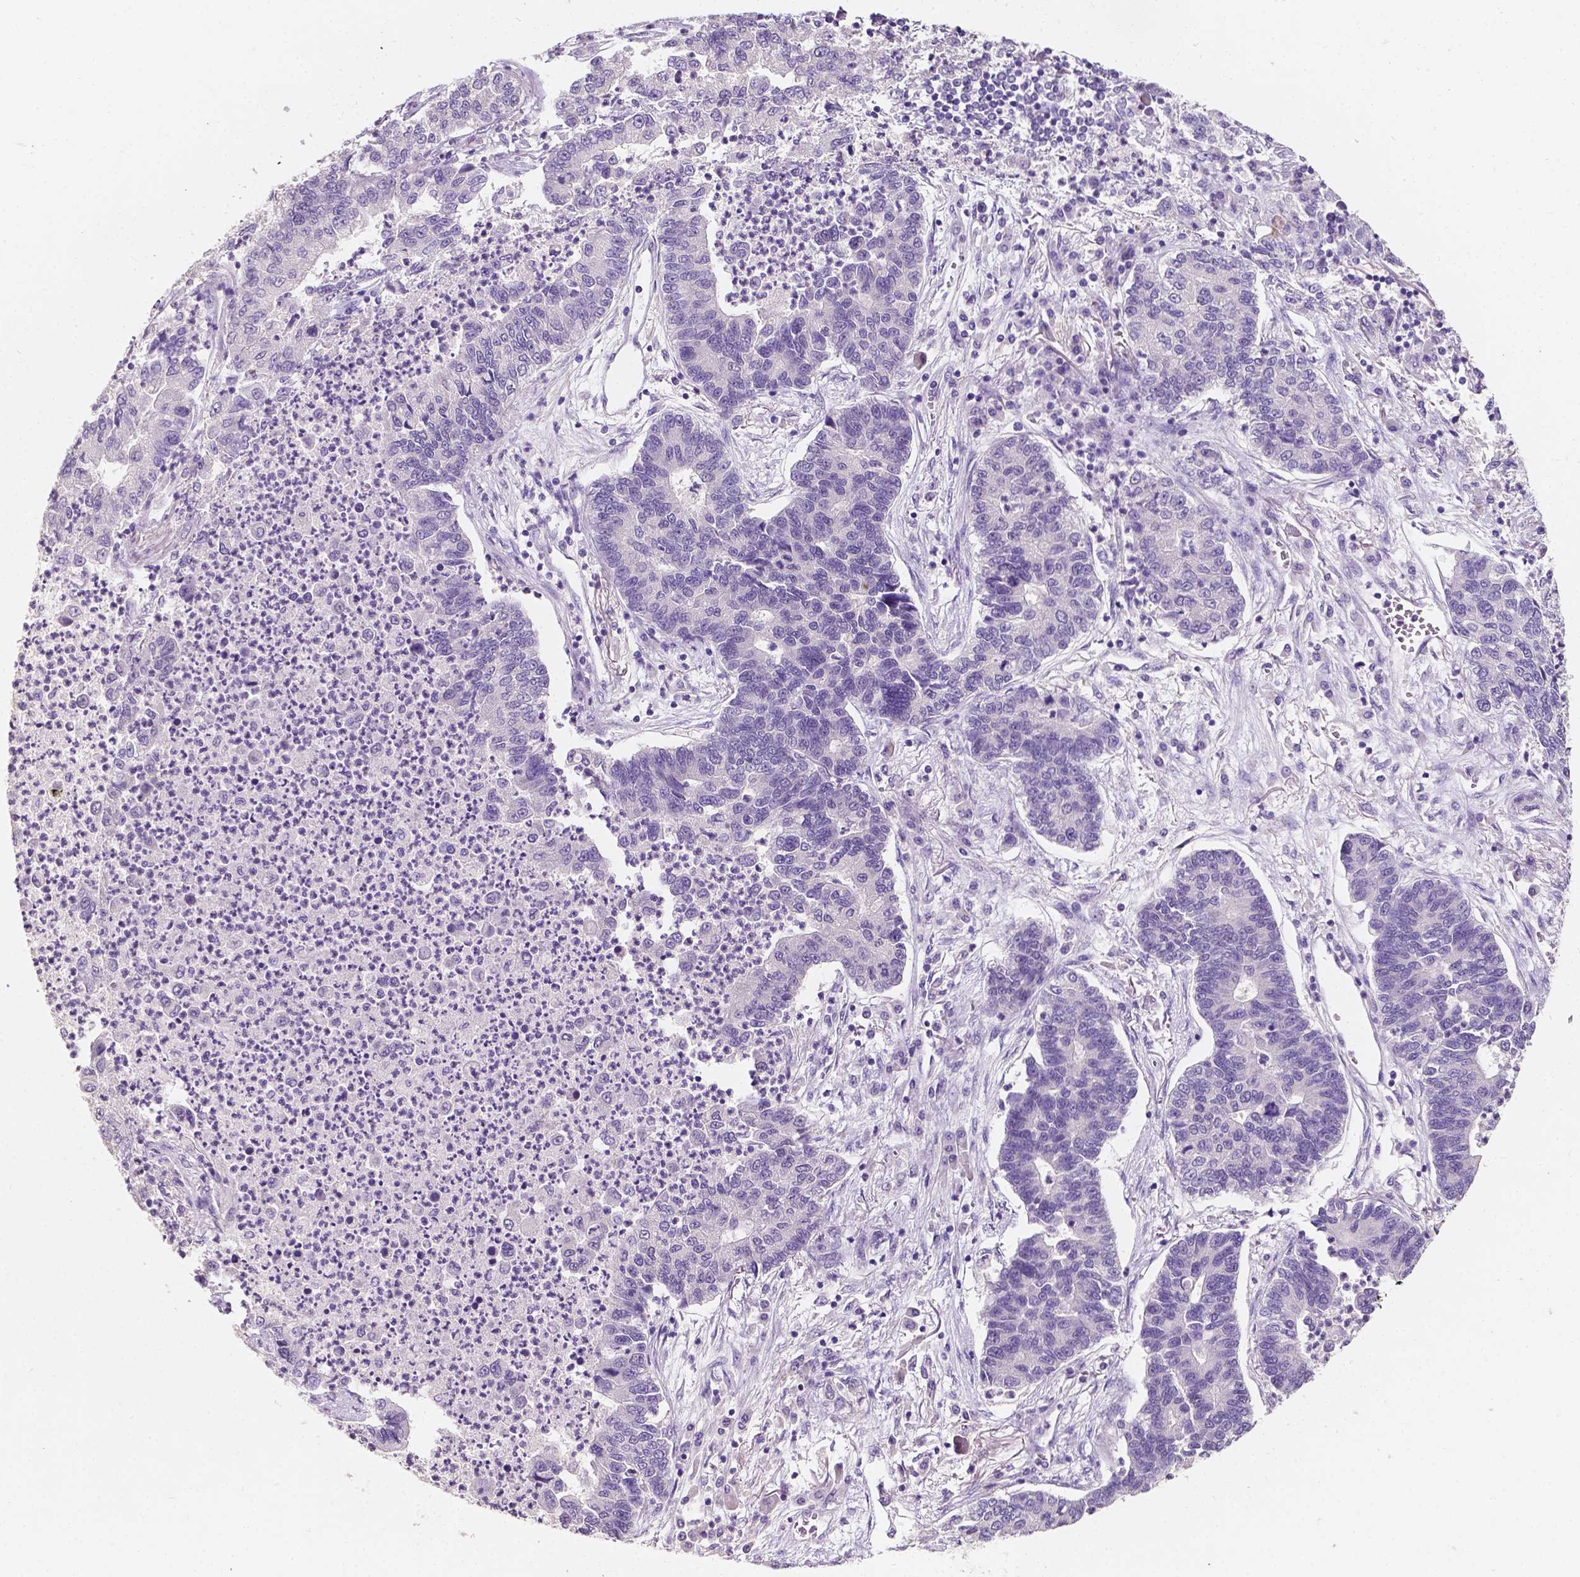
{"staining": {"intensity": "negative", "quantity": "none", "location": "none"}, "tissue": "lung cancer", "cell_type": "Tumor cells", "image_type": "cancer", "snomed": [{"axis": "morphology", "description": "Adenocarcinoma, NOS"}, {"axis": "topography", "description": "Lung"}], "caption": "Immunohistochemical staining of lung cancer demonstrates no significant expression in tumor cells.", "gene": "TAL1", "patient": {"sex": "female", "age": 57}}